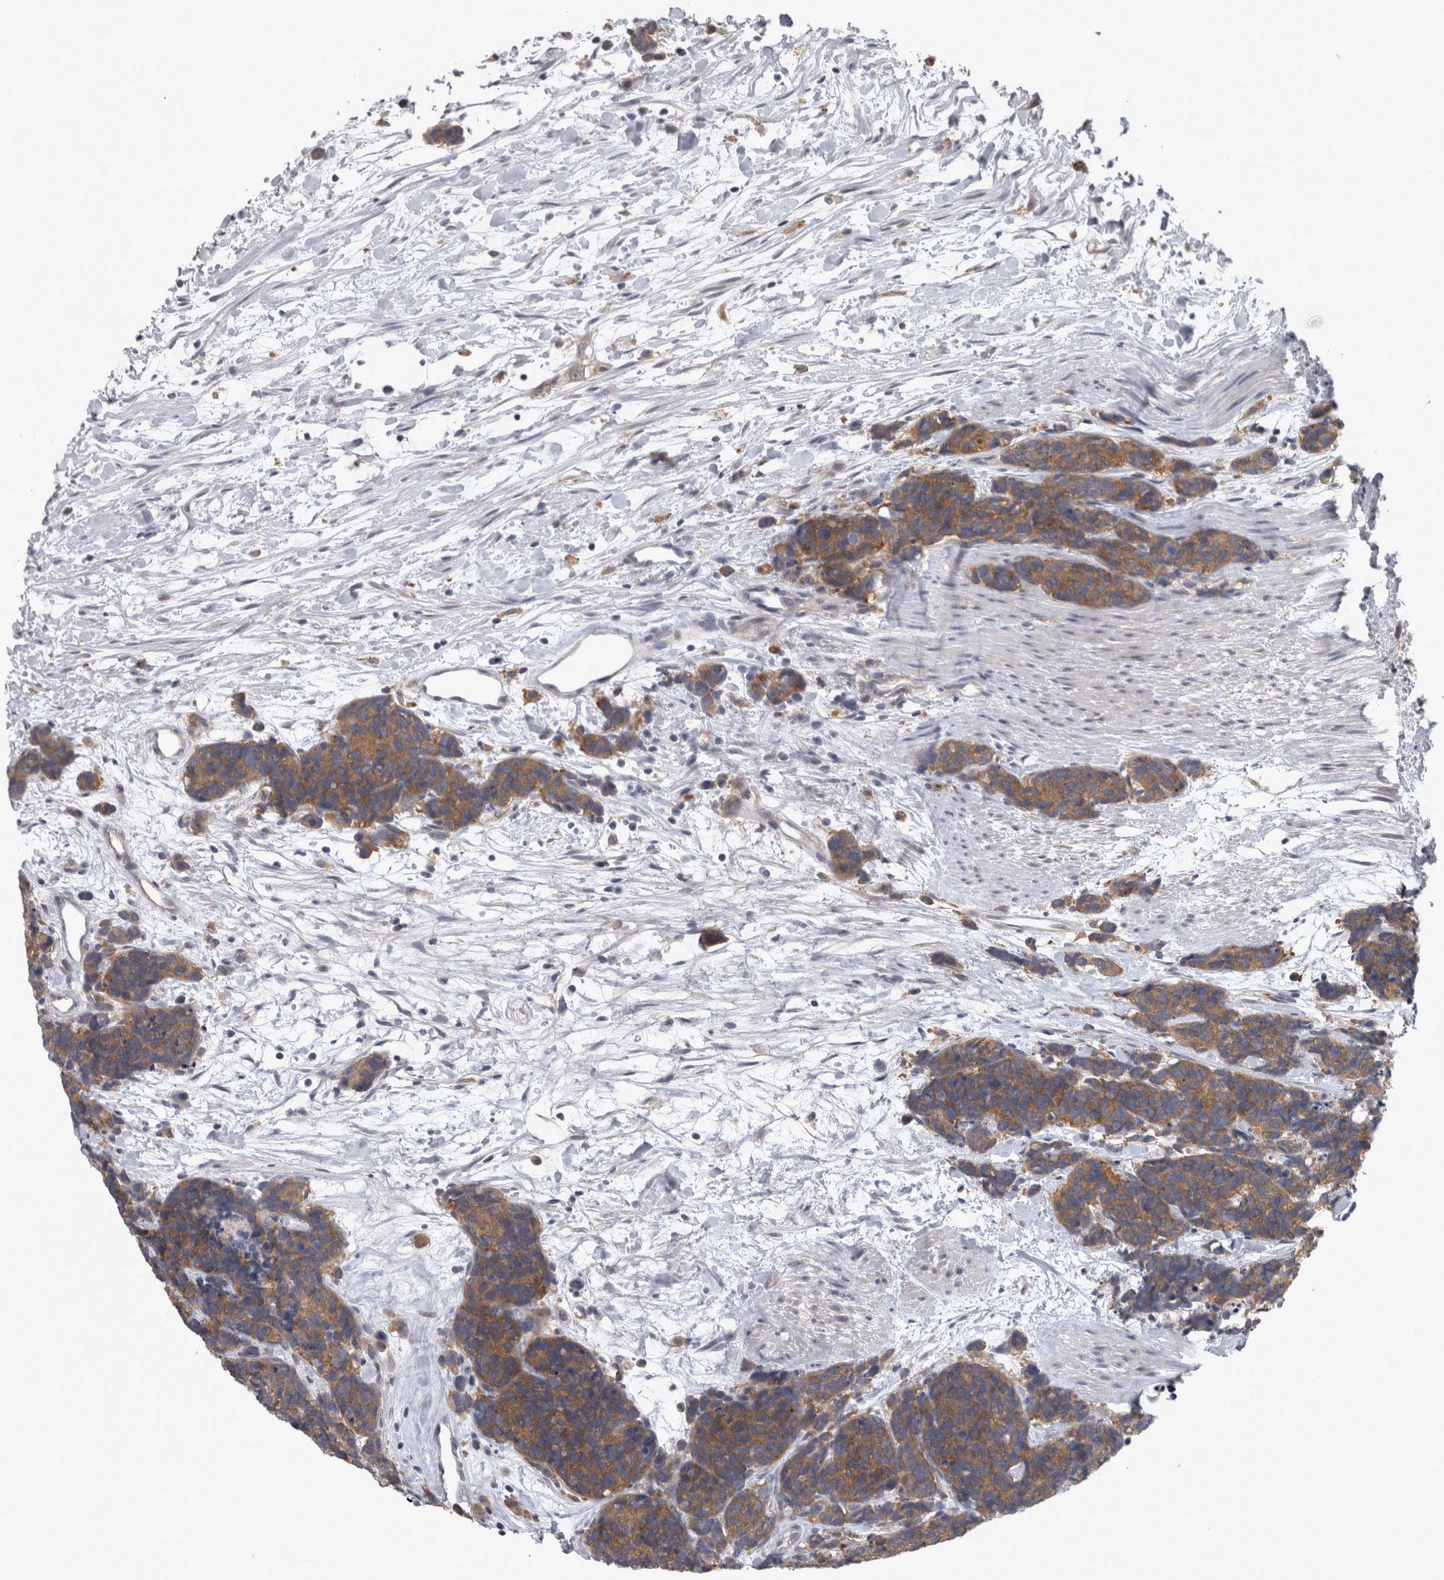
{"staining": {"intensity": "moderate", "quantity": ">75%", "location": "cytoplasmic/membranous"}, "tissue": "carcinoid", "cell_type": "Tumor cells", "image_type": "cancer", "snomed": [{"axis": "morphology", "description": "Carcinoma, NOS"}, {"axis": "morphology", "description": "Carcinoid, malignant, NOS"}, {"axis": "topography", "description": "Urinary bladder"}], "caption": "Protein staining of carcinoid tissue reveals moderate cytoplasmic/membranous positivity in about >75% of tumor cells.", "gene": "PRKCI", "patient": {"sex": "male", "age": 57}}